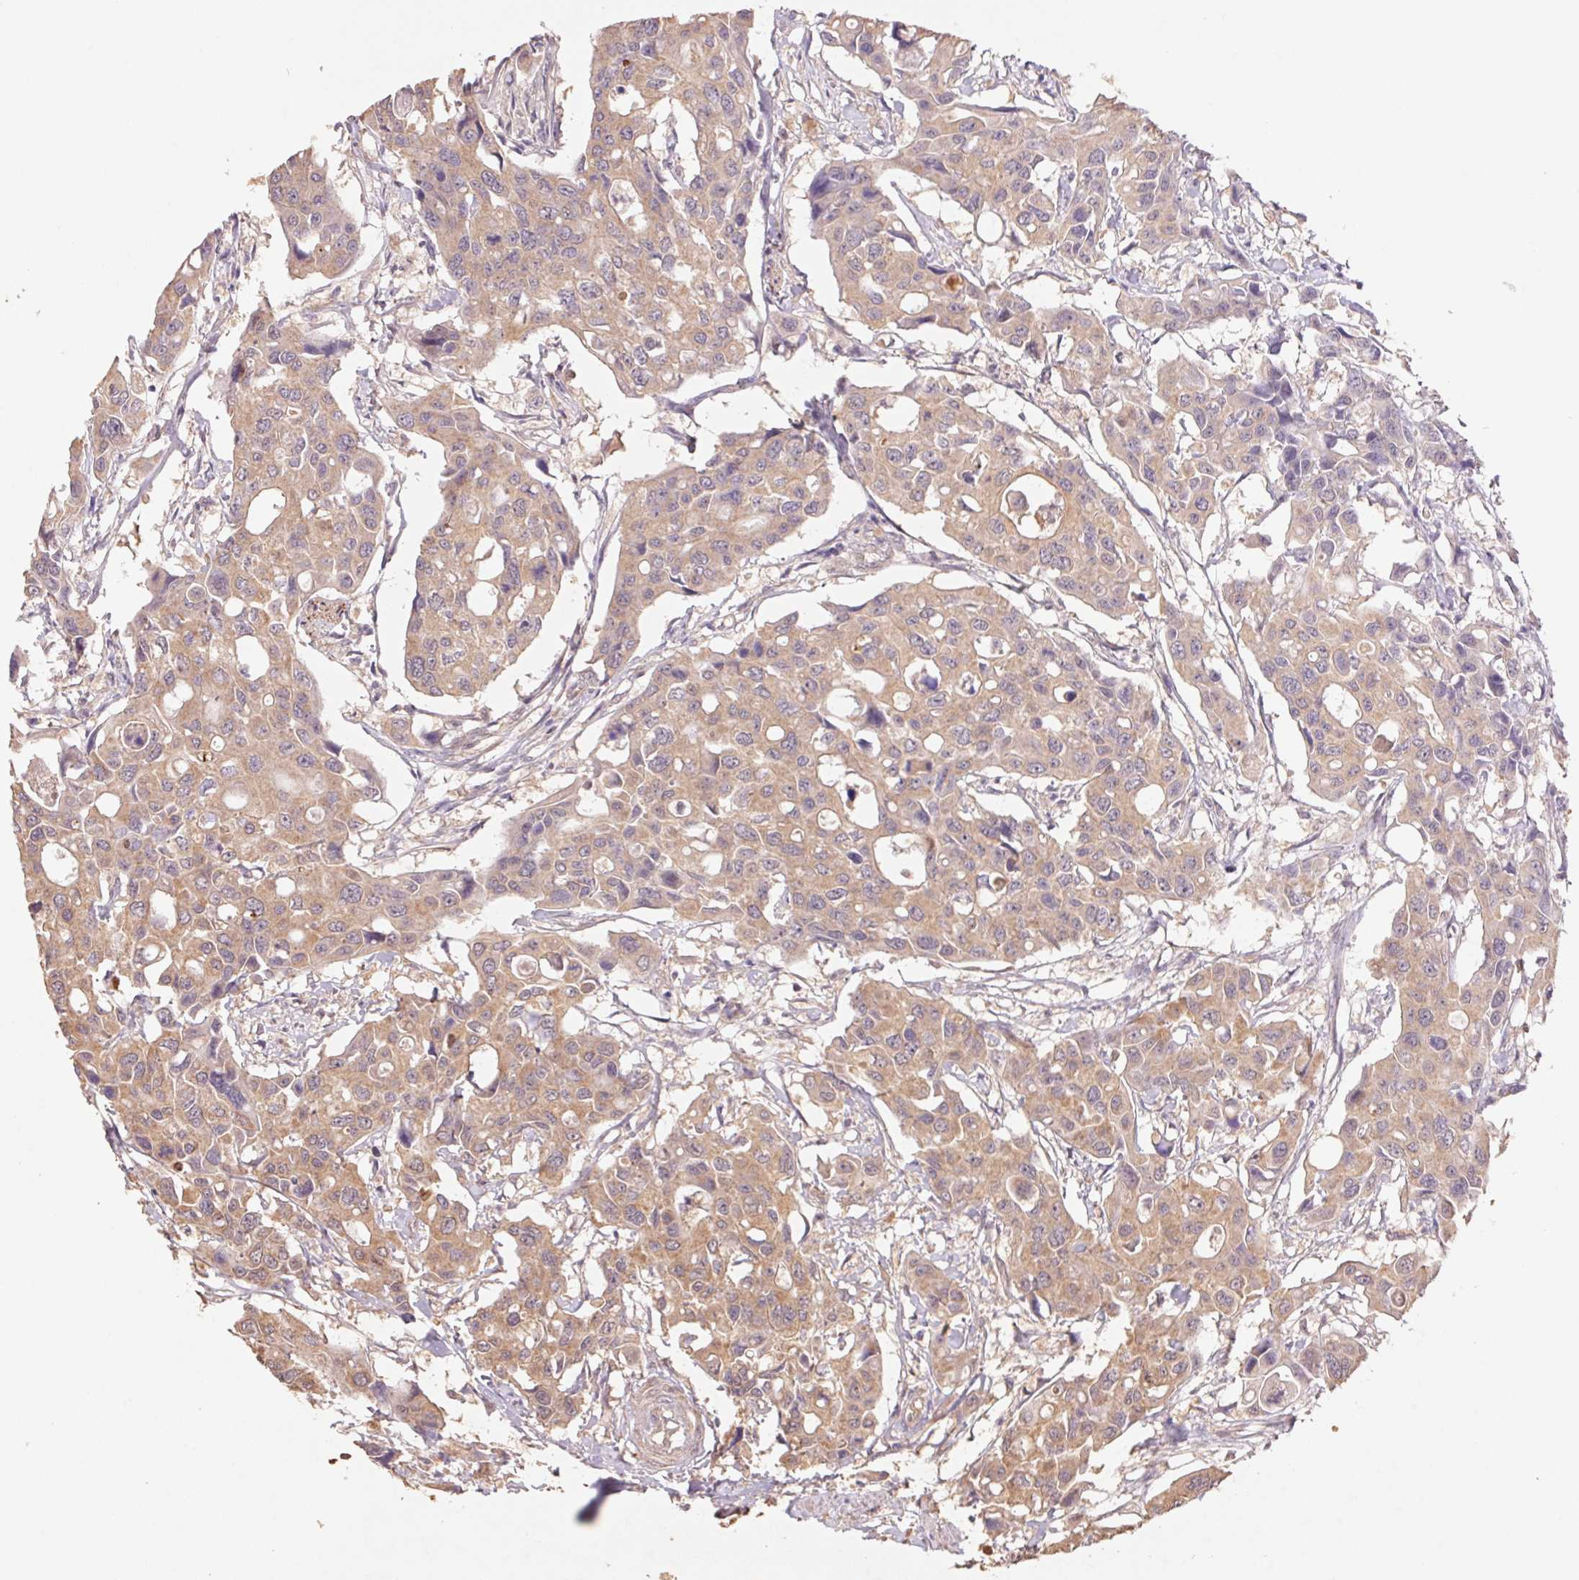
{"staining": {"intensity": "moderate", "quantity": ">75%", "location": "cytoplasmic/membranous"}, "tissue": "colorectal cancer", "cell_type": "Tumor cells", "image_type": "cancer", "snomed": [{"axis": "morphology", "description": "Adenocarcinoma, NOS"}, {"axis": "topography", "description": "Colon"}], "caption": "Tumor cells display medium levels of moderate cytoplasmic/membranous staining in about >75% of cells in colorectal cancer (adenocarcinoma). (brown staining indicates protein expression, while blue staining denotes nuclei).", "gene": "GRM2", "patient": {"sex": "male", "age": 77}}